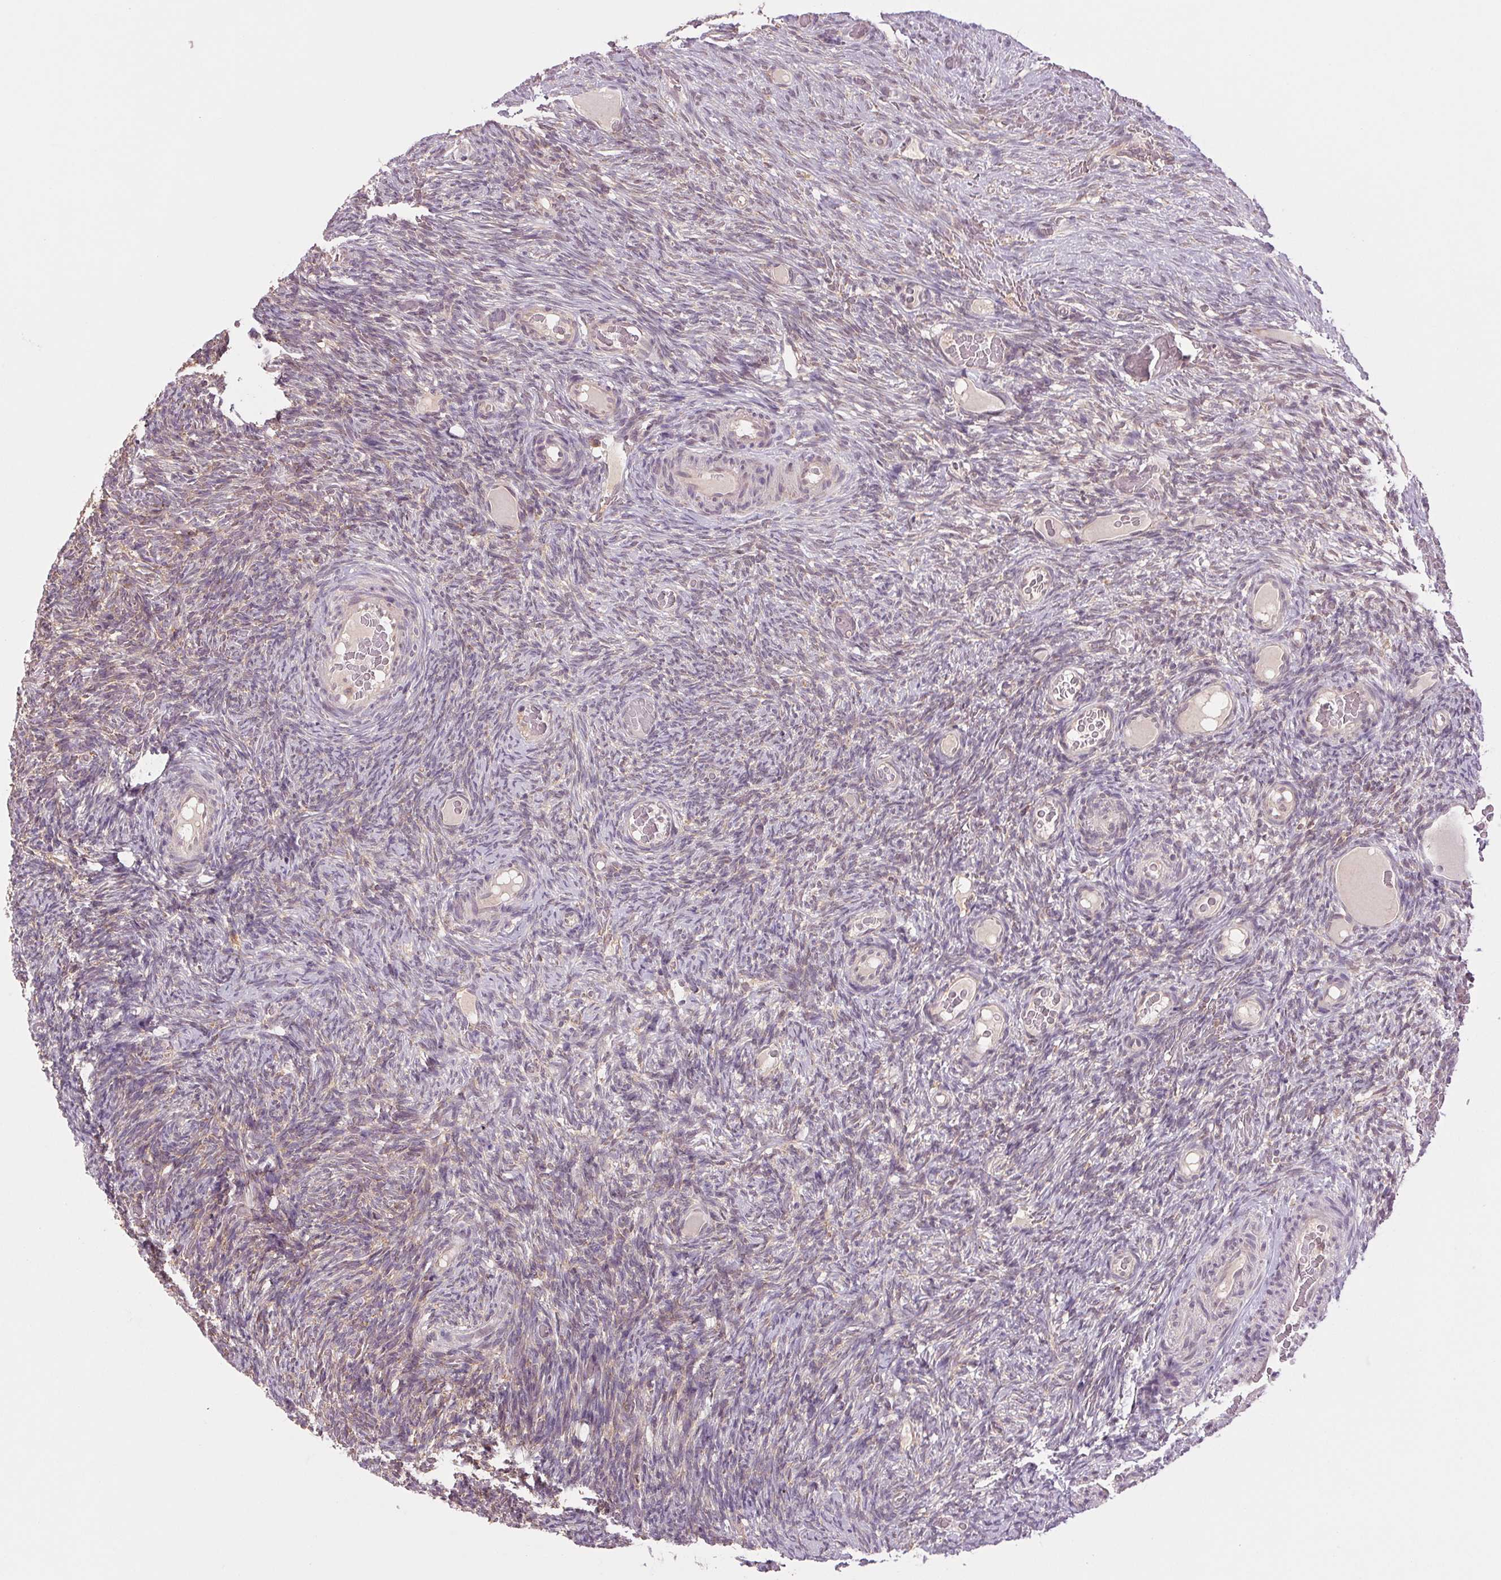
{"staining": {"intensity": "weak", "quantity": "25%-75%", "location": "cytoplasmic/membranous"}, "tissue": "ovary", "cell_type": "Ovarian stroma cells", "image_type": "normal", "snomed": [{"axis": "morphology", "description": "Normal tissue, NOS"}, {"axis": "topography", "description": "Ovary"}], "caption": "A high-resolution image shows IHC staining of unremarkable ovary, which displays weak cytoplasmic/membranous expression in about 25%-75% of ovarian stroma cells.", "gene": "MAP3K5", "patient": {"sex": "female", "age": 34}}